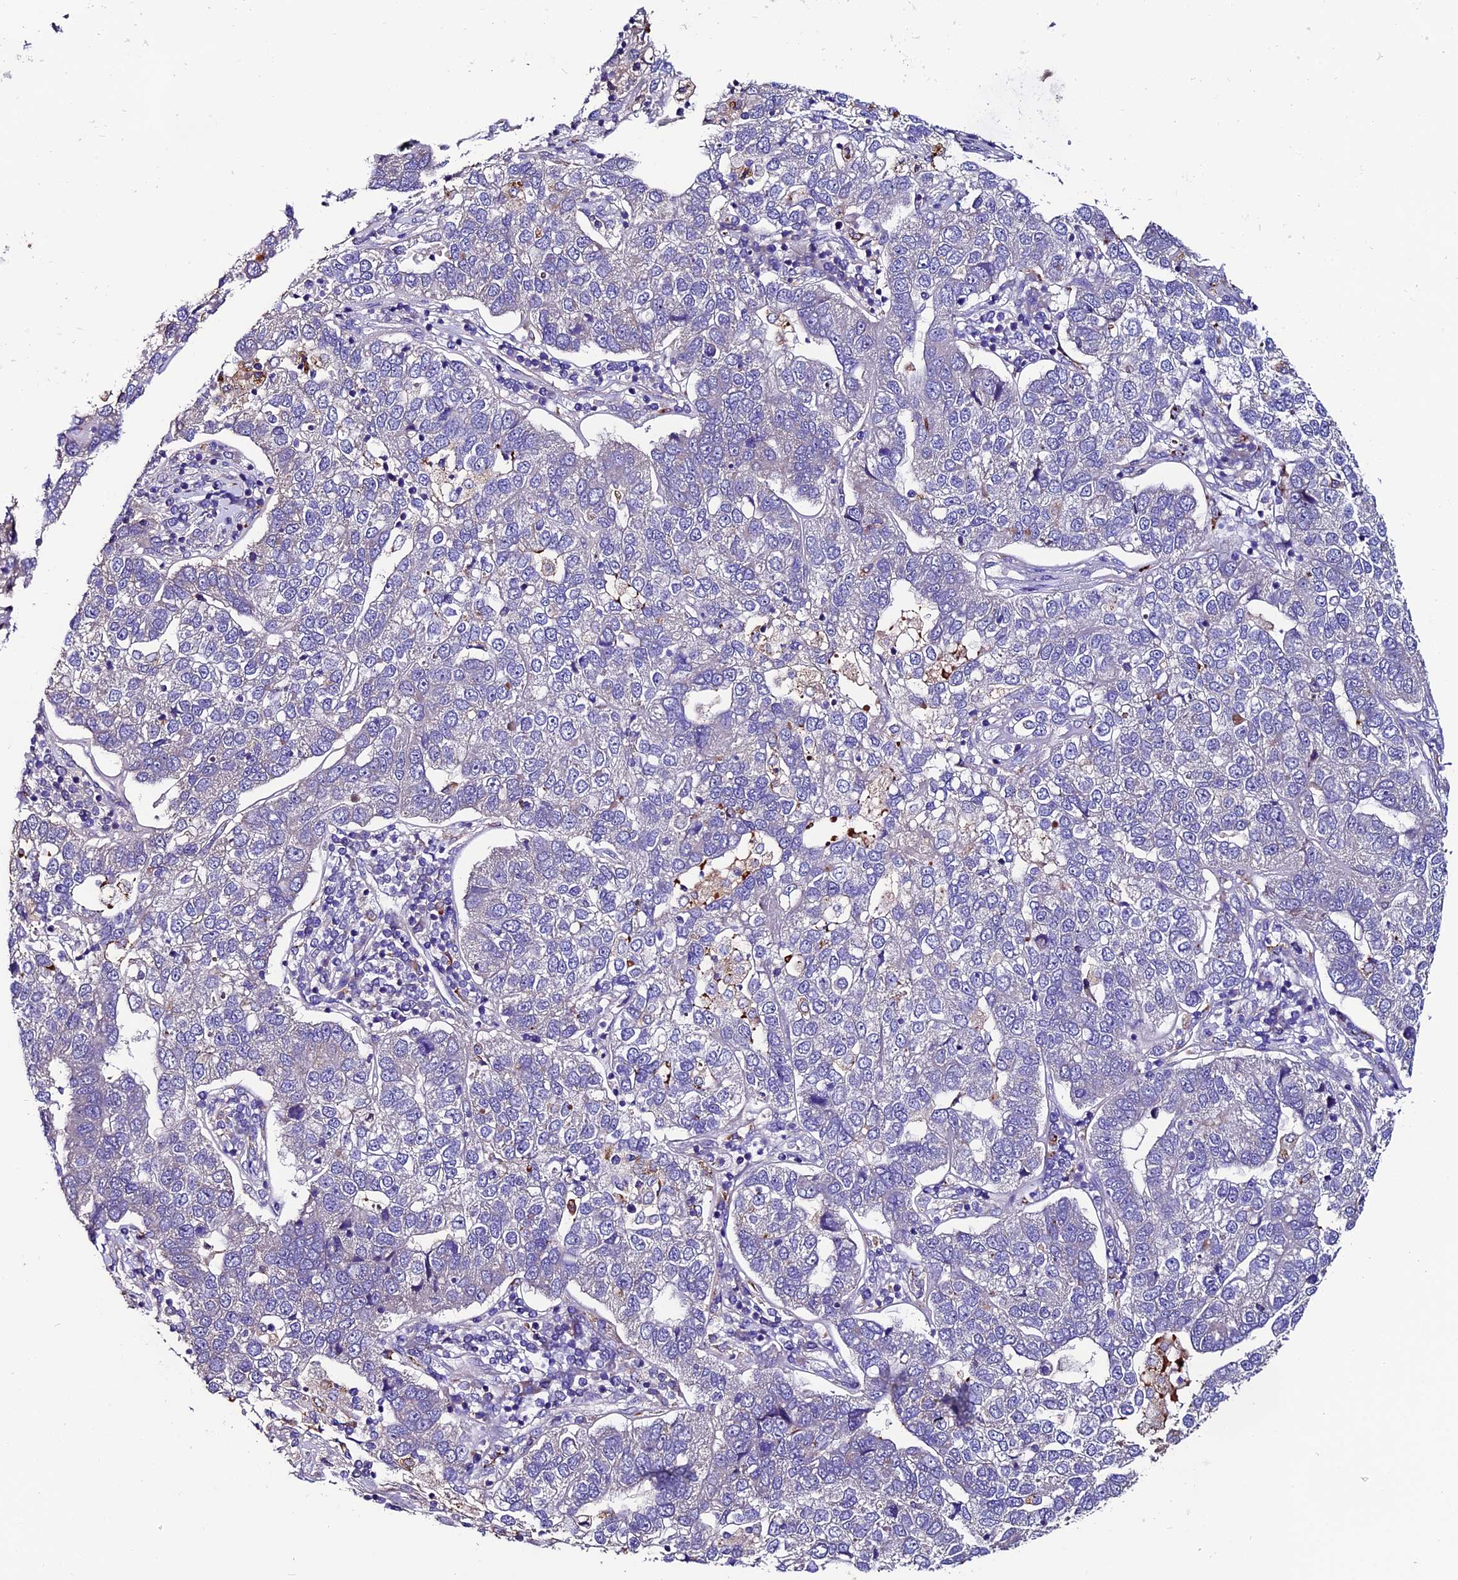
{"staining": {"intensity": "weak", "quantity": "<25%", "location": "cytoplasmic/membranous"}, "tissue": "pancreatic cancer", "cell_type": "Tumor cells", "image_type": "cancer", "snomed": [{"axis": "morphology", "description": "Adenocarcinoma, NOS"}, {"axis": "topography", "description": "Pancreas"}], "caption": "Tumor cells are negative for protein expression in human pancreatic adenocarcinoma.", "gene": "CLN5", "patient": {"sex": "female", "age": 61}}